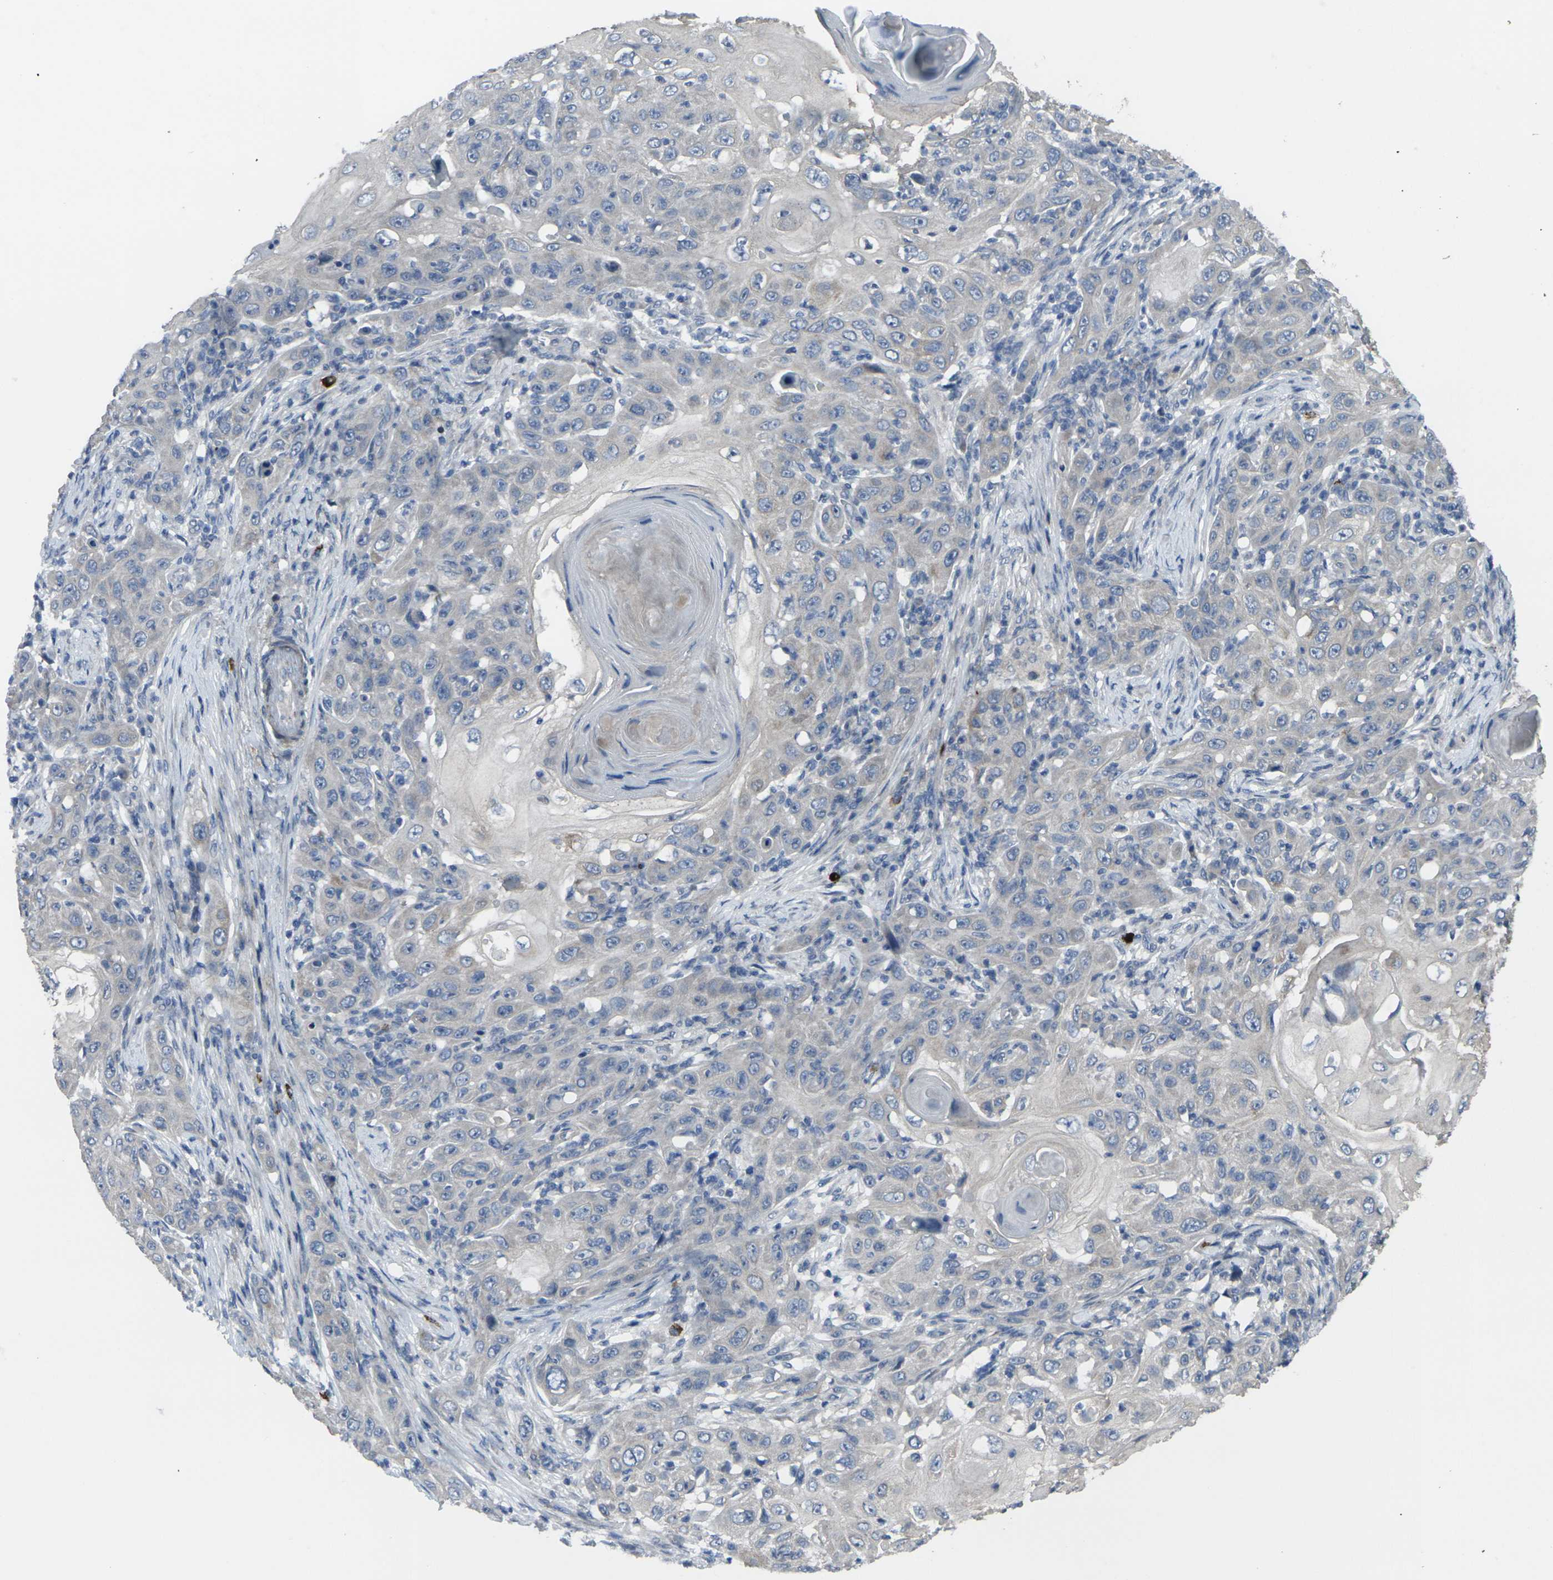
{"staining": {"intensity": "negative", "quantity": "none", "location": "none"}, "tissue": "skin cancer", "cell_type": "Tumor cells", "image_type": "cancer", "snomed": [{"axis": "morphology", "description": "Squamous cell carcinoma, NOS"}, {"axis": "topography", "description": "Skin"}], "caption": "Micrograph shows no protein staining in tumor cells of skin squamous cell carcinoma tissue.", "gene": "CCR10", "patient": {"sex": "female", "age": 88}}